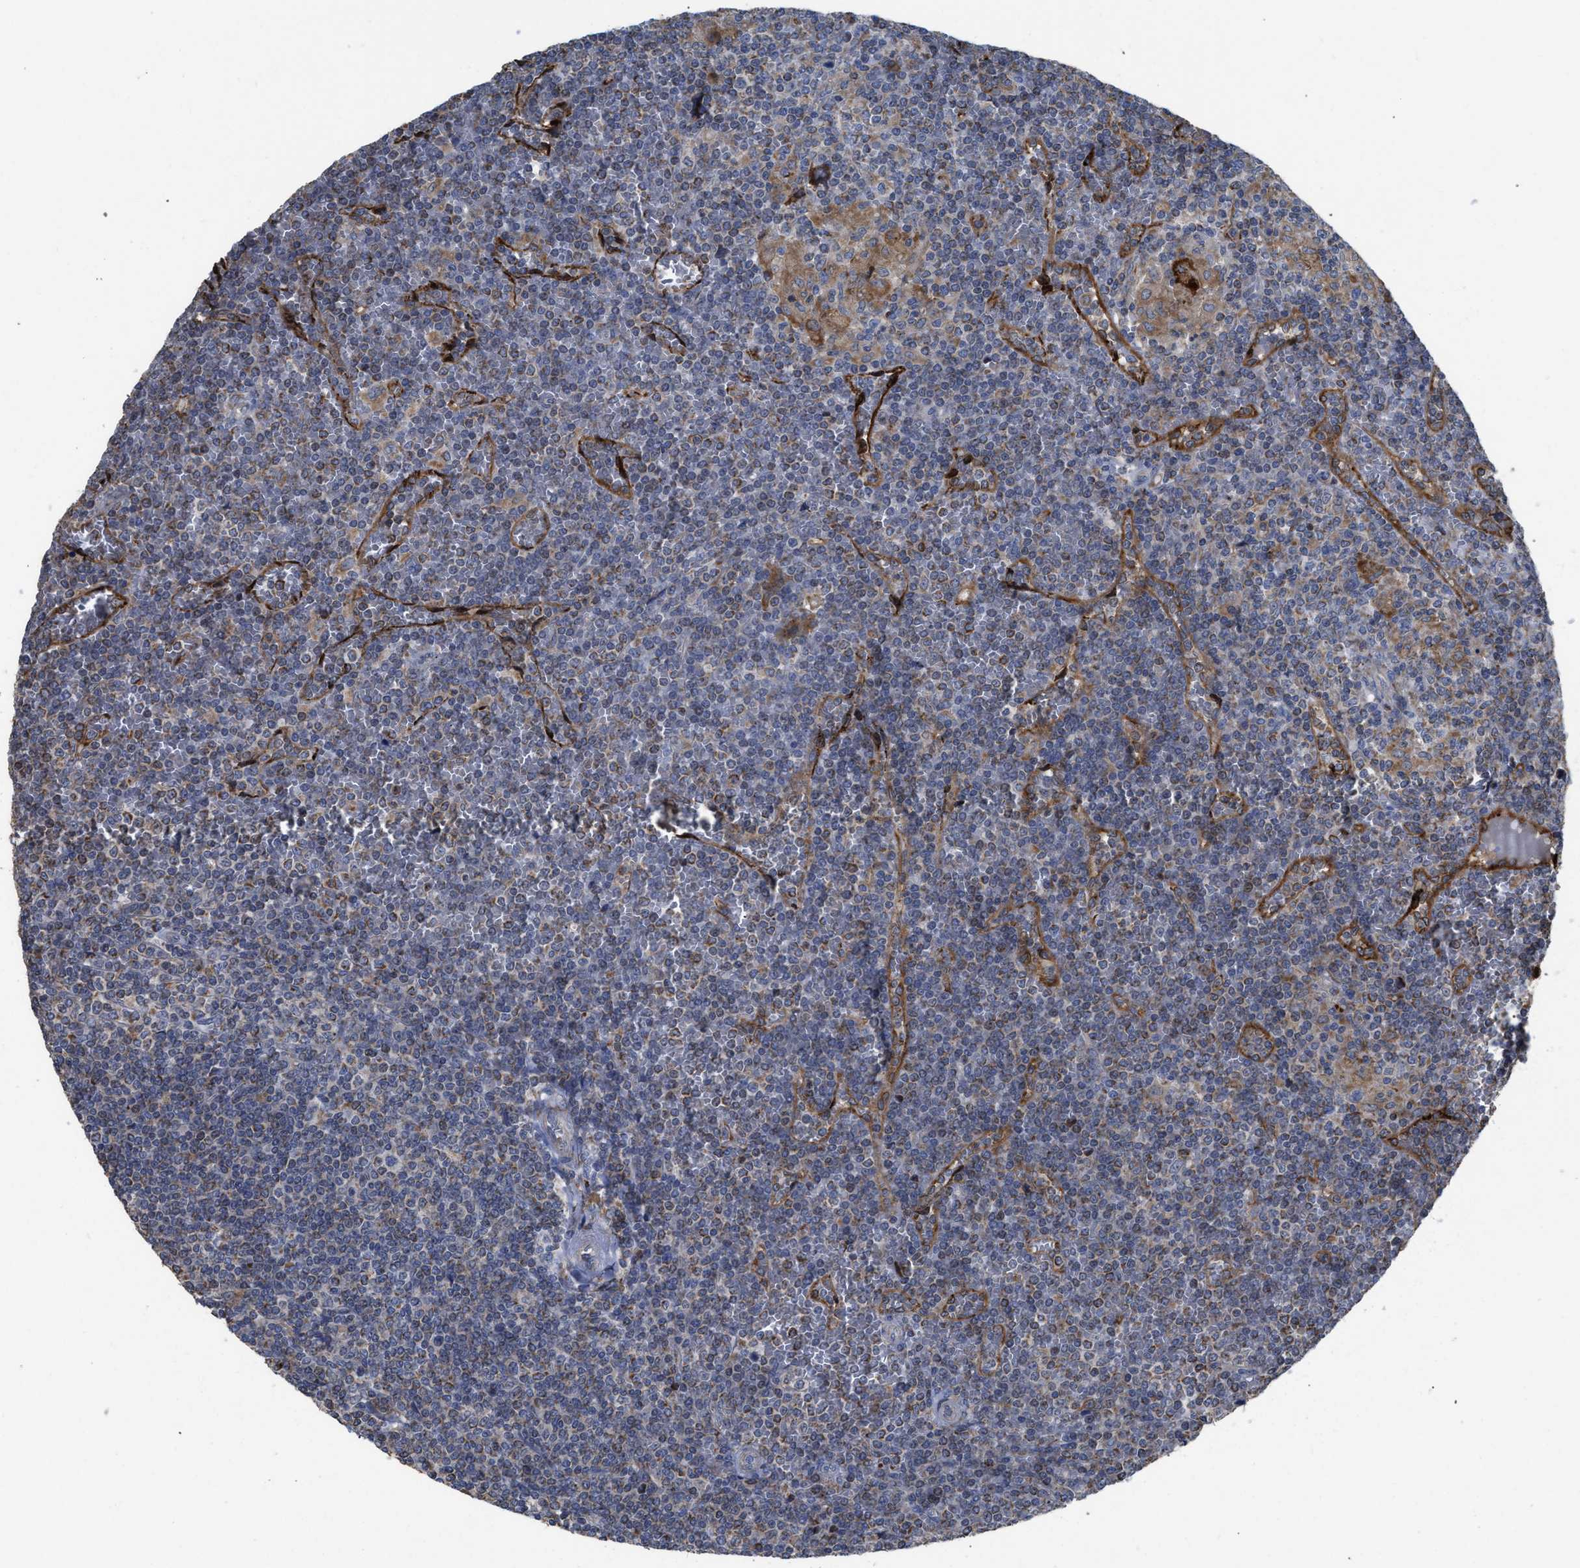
{"staining": {"intensity": "moderate", "quantity": "25%-75%", "location": "cytoplasmic/membranous"}, "tissue": "lymphoma", "cell_type": "Tumor cells", "image_type": "cancer", "snomed": [{"axis": "morphology", "description": "Malignant lymphoma, non-Hodgkin's type, Low grade"}, {"axis": "topography", "description": "Spleen"}], "caption": "The histopathology image demonstrates immunohistochemical staining of malignant lymphoma, non-Hodgkin's type (low-grade). There is moderate cytoplasmic/membranous positivity is present in approximately 25%-75% of tumor cells.", "gene": "AK2", "patient": {"sex": "female", "age": 19}}